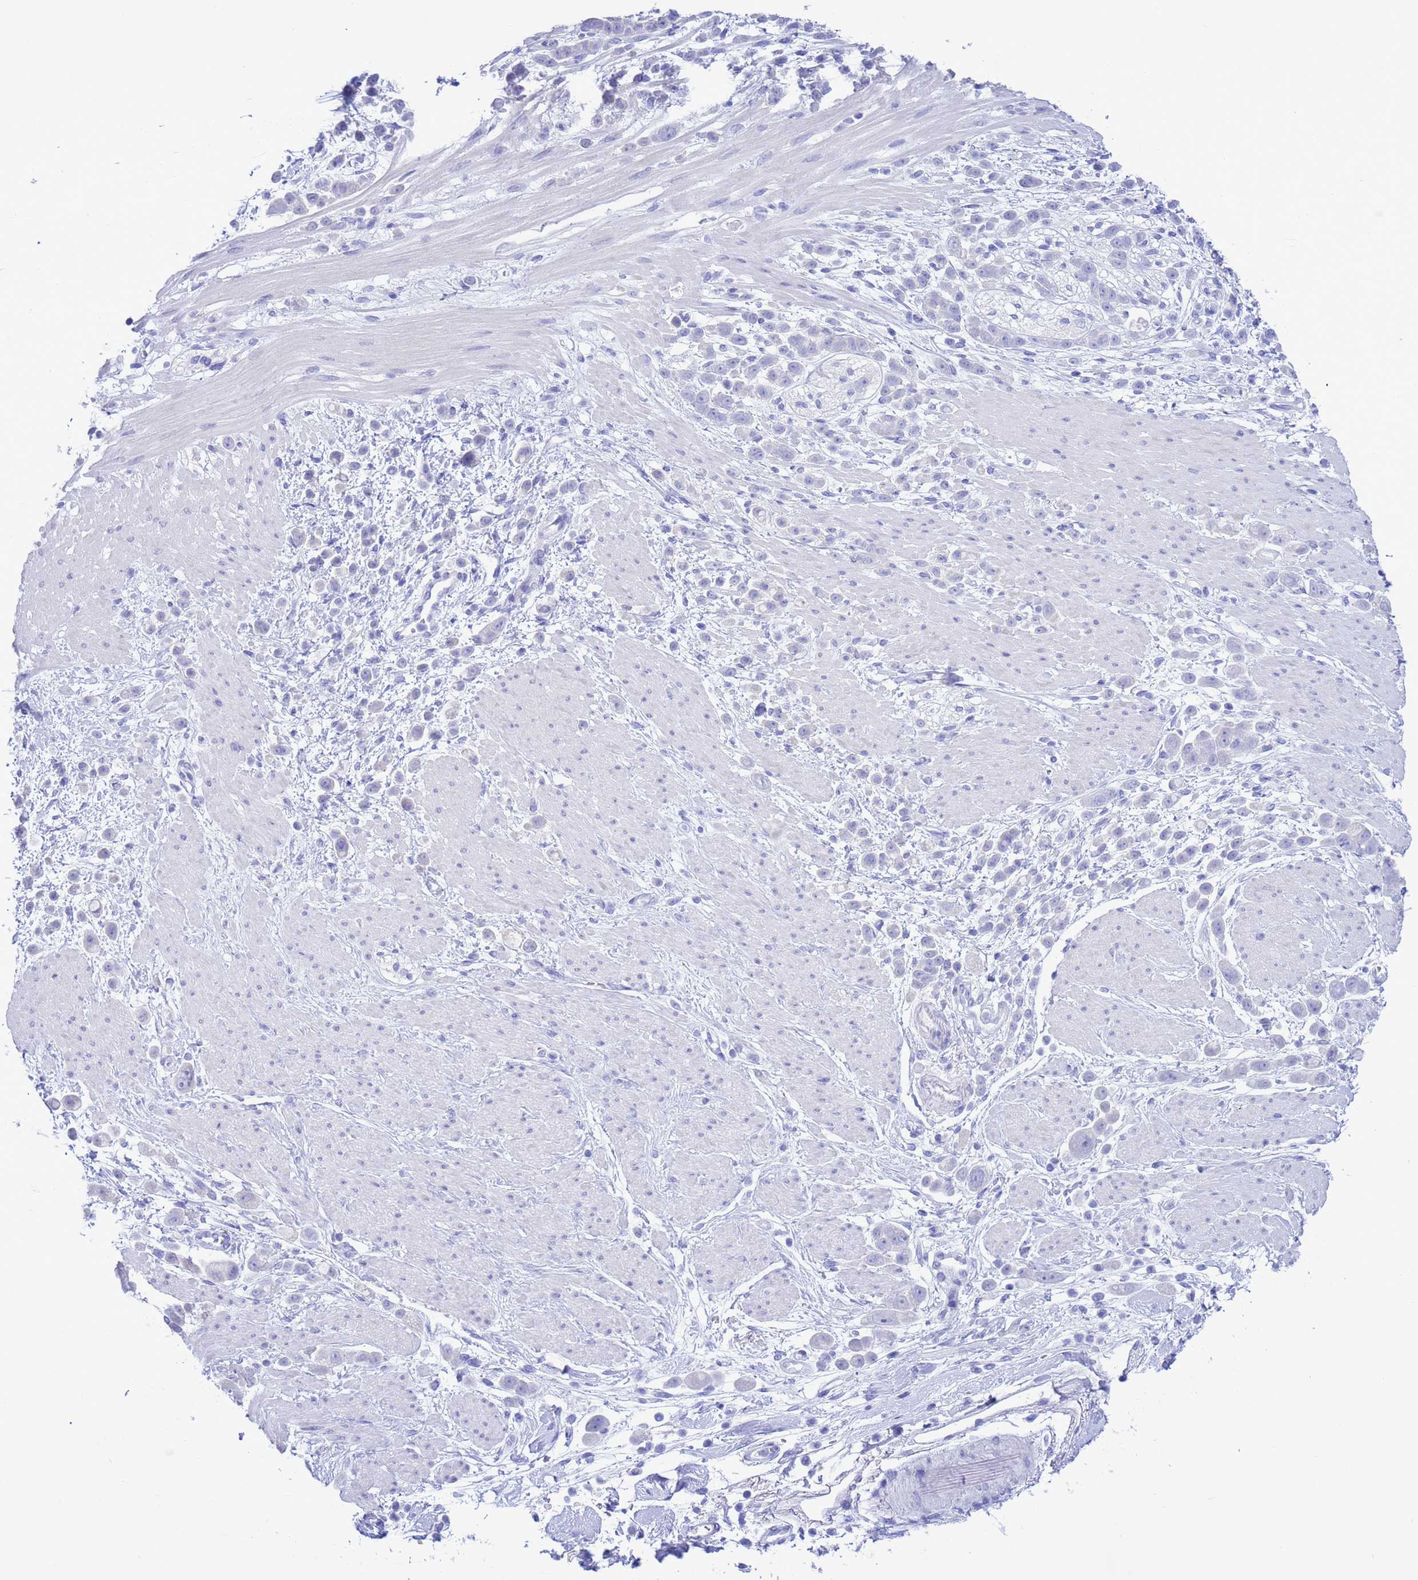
{"staining": {"intensity": "negative", "quantity": "none", "location": "none"}, "tissue": "pancreatic cancer", "cell_type": "Tumor cells", "image_type": "cancer", "snomed": [{"axis": "morphology", "description": "Normal tissue, NOS"}, {"axis": "morphology", "description": "Adenocarcinoma, NOS"}, {"axis": "topography", "description": "Pancreas"}], "caption": "Immunohistochemical staining of human pancreatic cancer shows no significant positivity in tumor cells. (DAB immunohistochemistry with hematoxylin counter stain).", "gene": "GSTM1", "patient": {"sex": "female", "age": 64}}